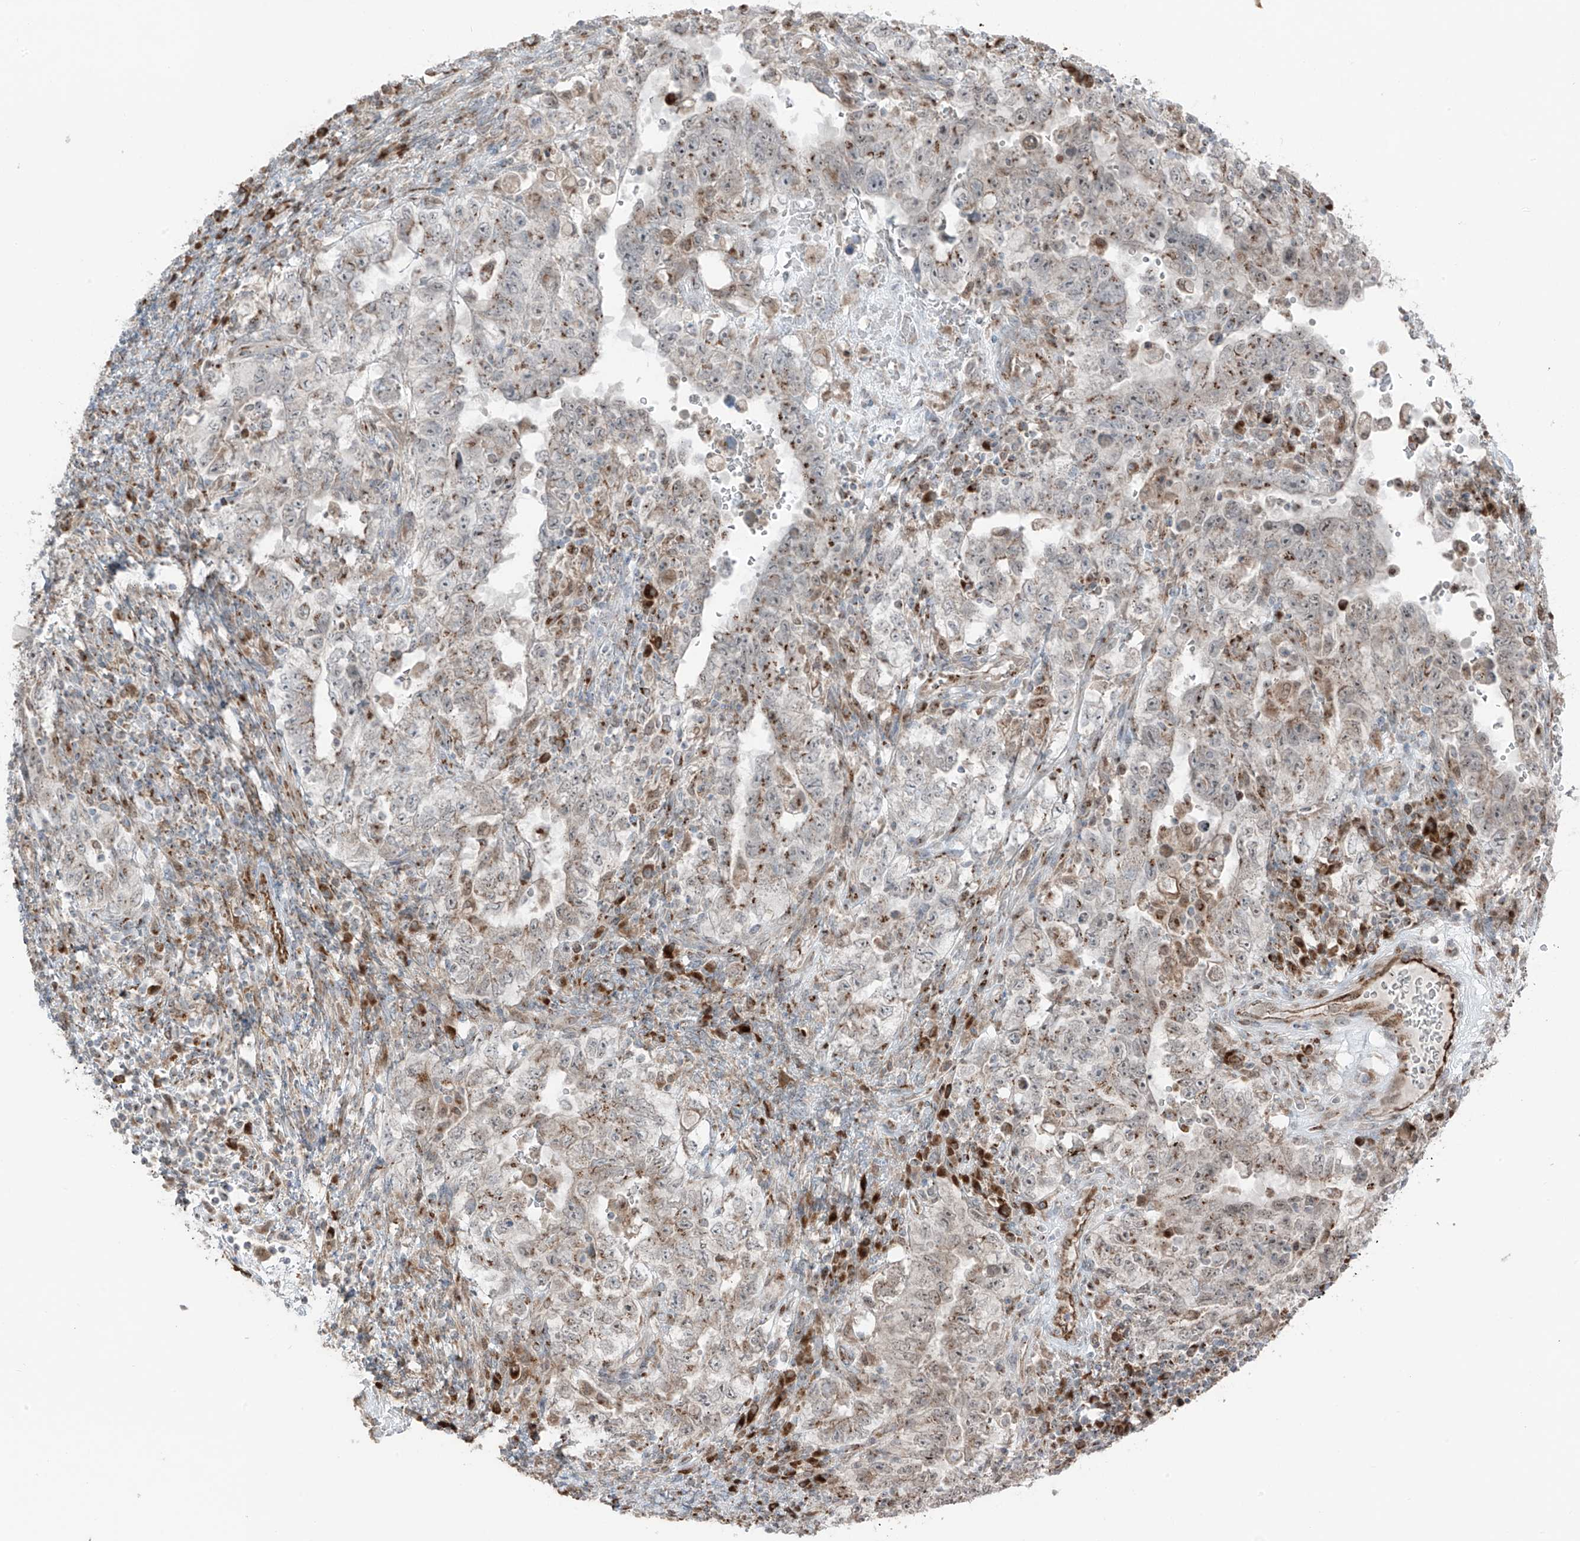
{"staining": {"intensity": "moderate", "quantity": "25%-75%", "location": "cytoplasmic/membranous"}, "tissue": "testis cancer", "cell_type": "Tumor cells", "image_type": "cancer", "snomed": [{"axis": "morphology", "description": "Carcinoma, Embryonal, NOS"}, {"axis": "topography", "description": "Testis"}], "caption": "Immunohistochemistry (IHC) micrograph of testis cancer stained for a protein (brown), which demonstrates medium levels of moderate cytoplasmic/membranous positivity in approximately 25%-75% of tumor cells.", "gene": "ERLEC1", "patient": {"sex": "male", "age": 26}}